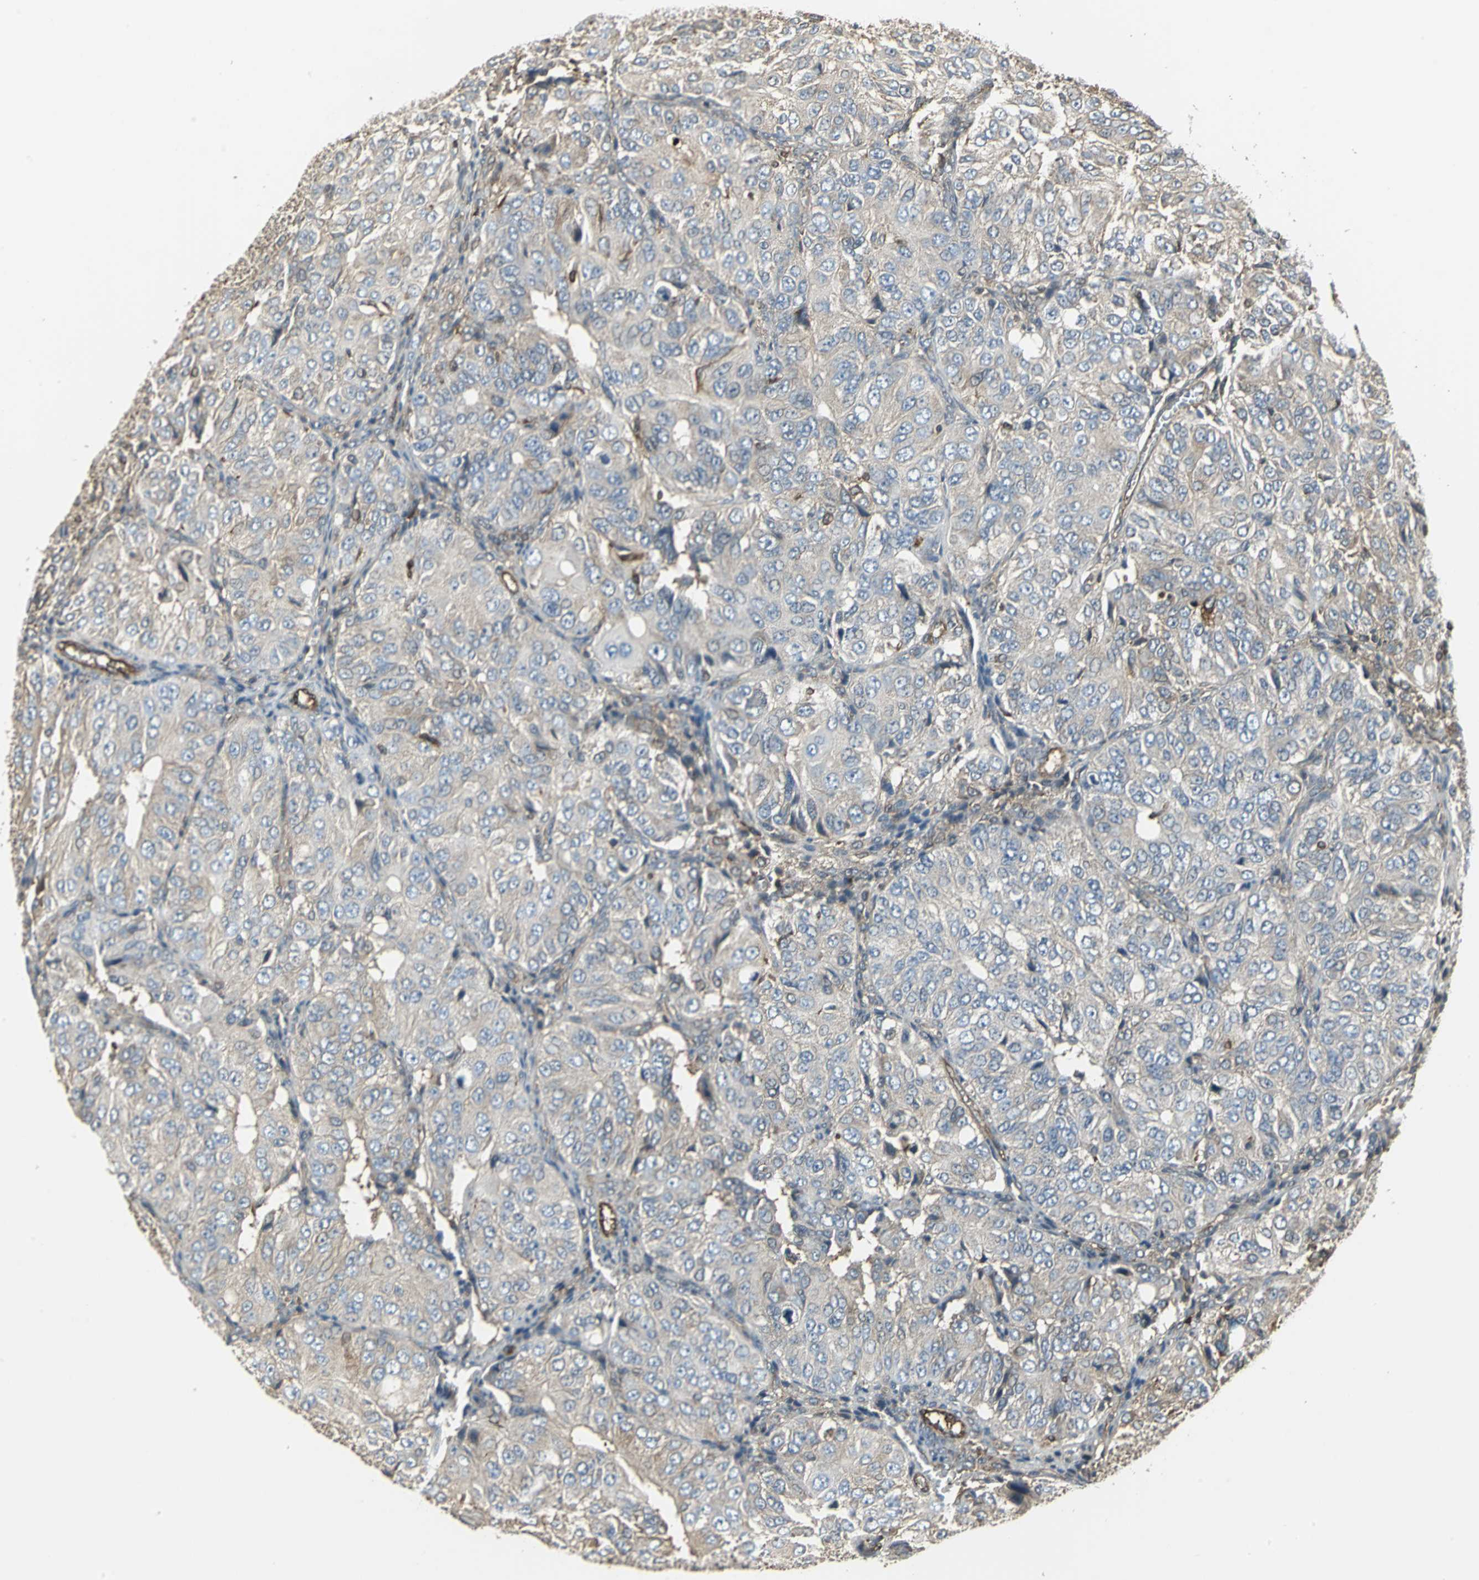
{"staining": {"intensity": "weak", "quantity": ">75%", "location": "cytoplasmic/membranous"}, "tissue": "ovarian cancer", "cell_type": "Tumor cells", "image_type": "cancer", "snomed": [{"axis": "morphology", "description": "Carcinoma, endometroid"}, {"axis": "topography", "description": "Ovary"}], "caption": "Immunohistochemical staining of ovarian cancer reveals low levels of weak cytoplasmic/membranous protein expression in about >75% of tumor cells.", "gene": "PRXL2B", "patient": {"sex": "female", "age": 51}}